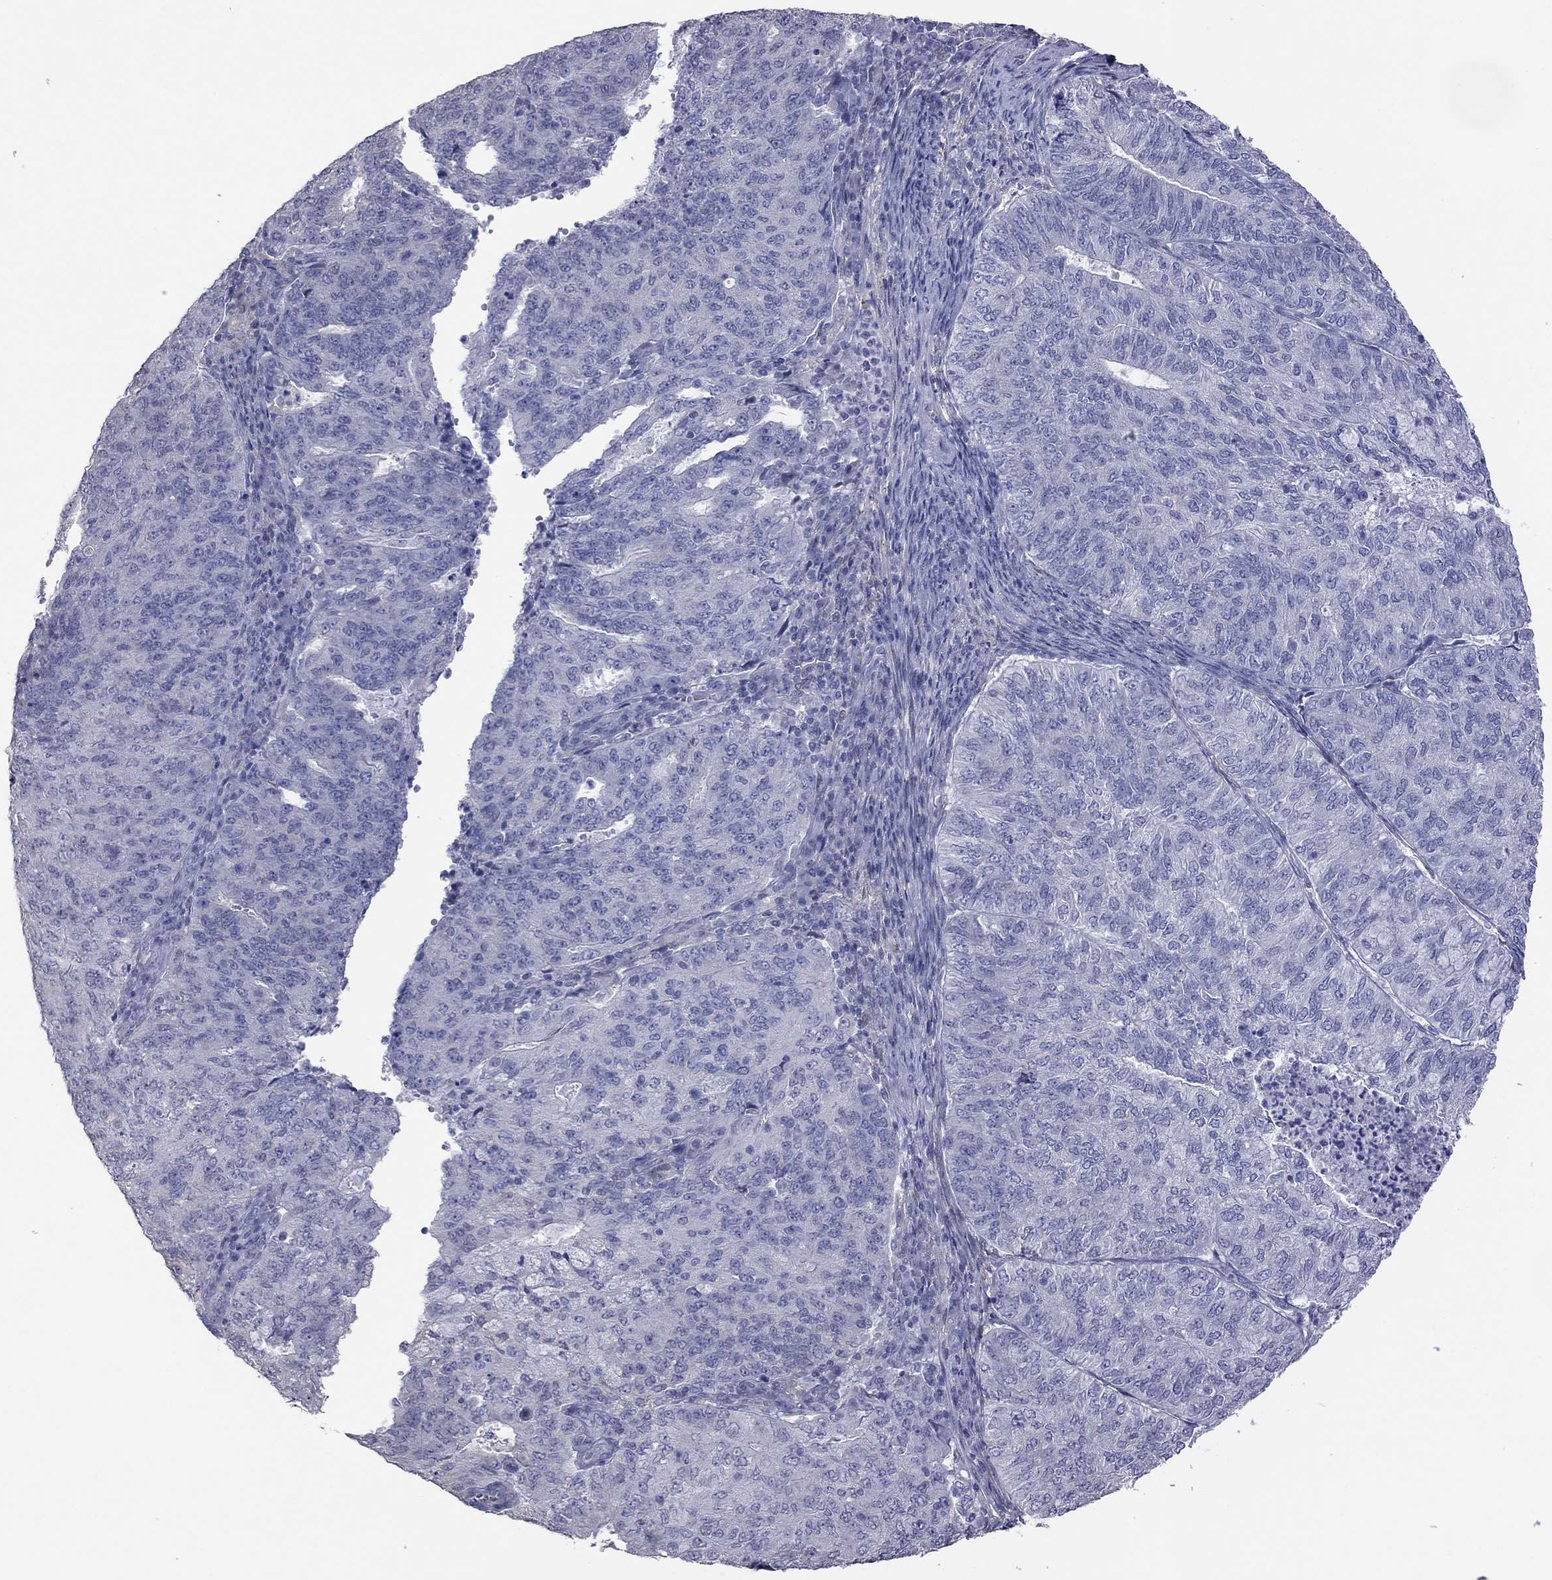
{"staining": {"intensity": "negative", "quantity": "none", "location": "none"}, "tissue": "endometrial cancer", "cell_type": "Tumor cells", "image_type": "cancer", "snomed": [{"axis": "morphology", "description": "Adenocarcinoma, NOS"}, {"axis": "topography", "description": "Endometrium"}], "caption": "Endometrial adenocarcinoma was stained to show a protein in brown. There is no significant expression in tumor cells. Brightfield microscopy of immunohistochemistry (IHC) stained with DAB (brown) and hematoxylin (blue), captured at high magnification.", "gene": "HYLS1", "patient": {"sex": "female", "age": 82}}